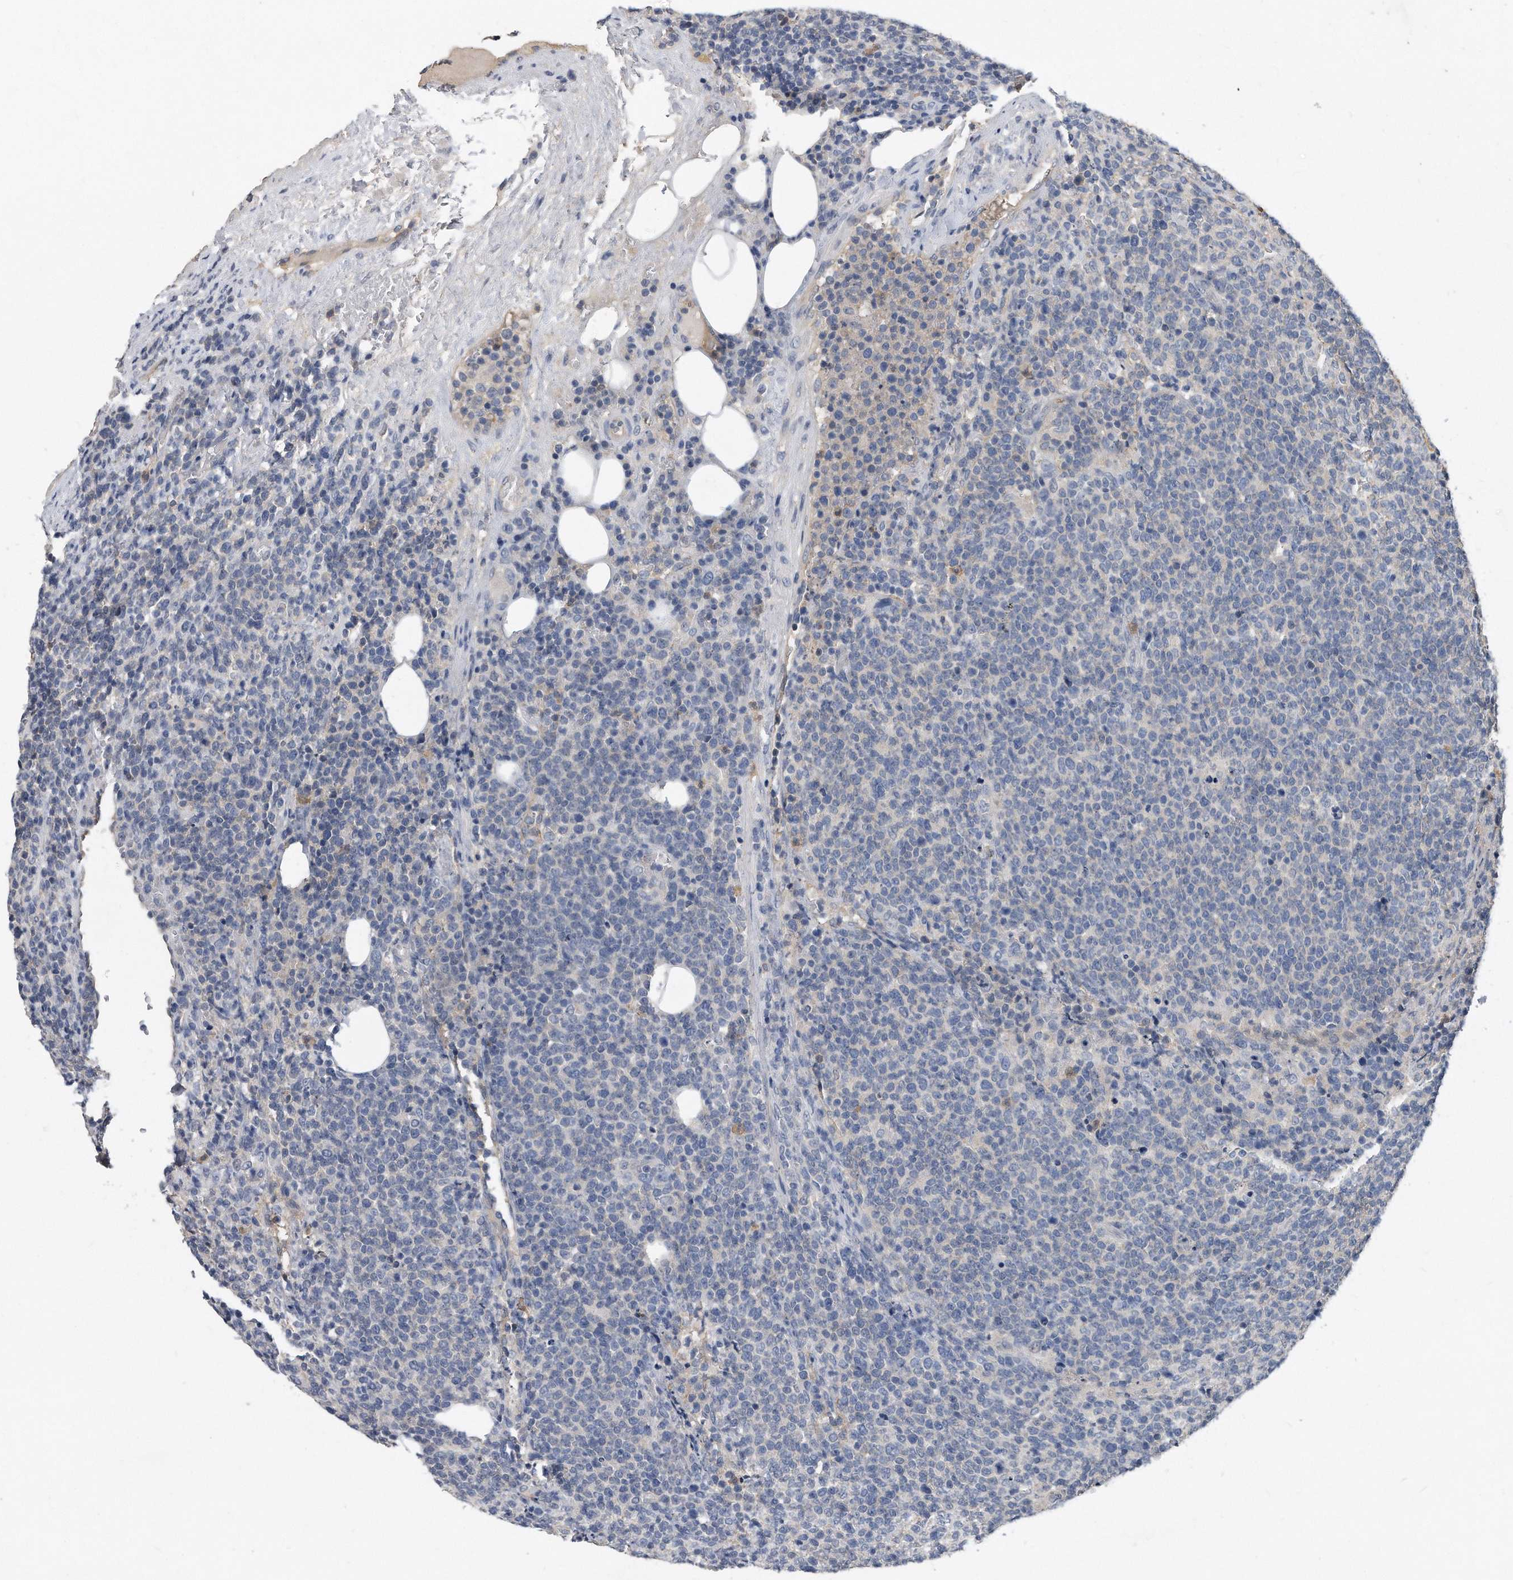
{"staining": {"intensity": "negative", "quantity": "none", "location": "none"}, "tissue": "lymphoma", "cell_type": "Tumor cells", "image_type": "cancer", "snomed": [{"axis": "morphology", "description": "Malignant lymphoma, non-Hodgkin's type, High grade"}, {"axis": "topography", "description": "Lymph node"}], "caption": "Immunohistochemistry (IHC) micrograph of lymphoma stained for a protein (brown), which demonstrates no positivity in tumor cells.", "gene": "HOMER3", "patient": {"sex": "male", "age": 61}}